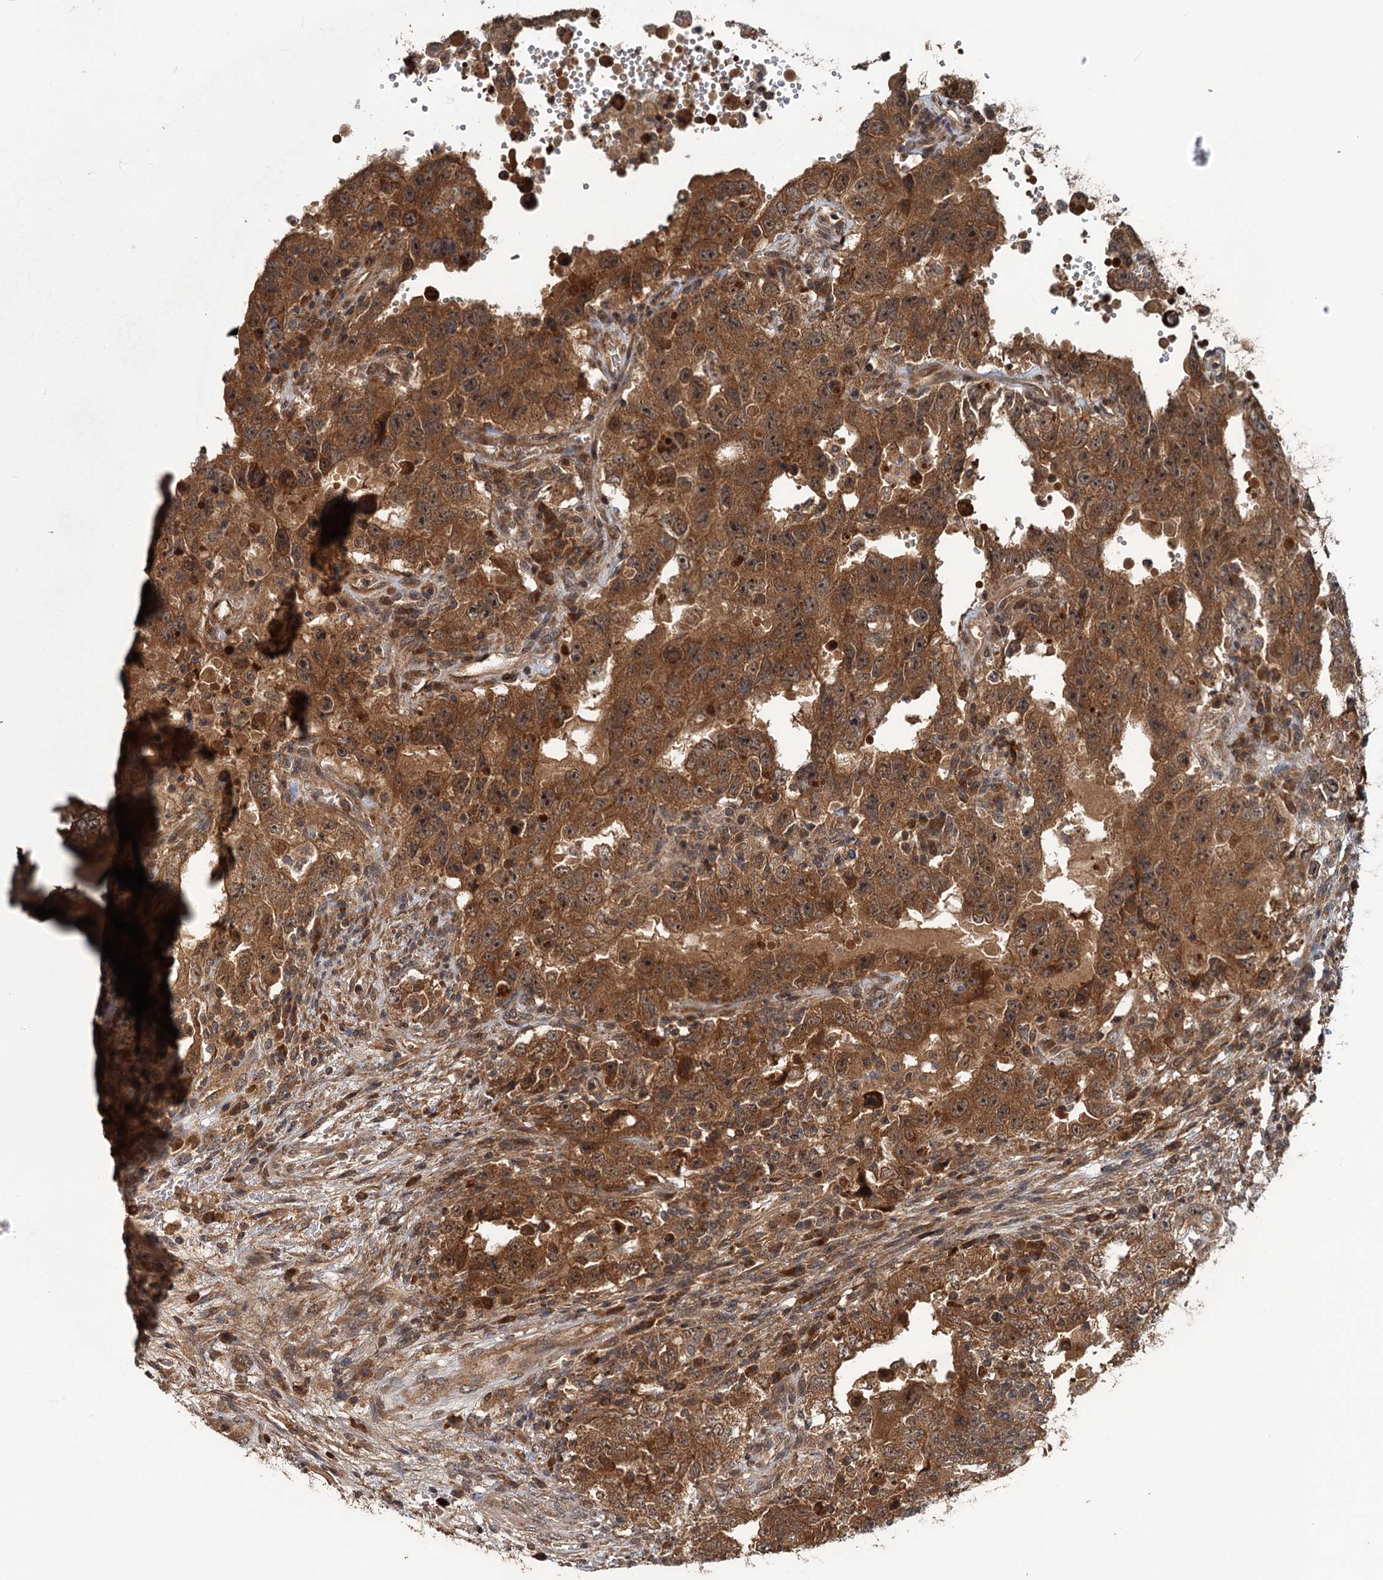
{"staining": {"intensity": "strong", "quantity": ">75%", "location": "cytoplasmic/membranous"}, "tissue": "testis cancer", "cell_type": "Tumor cells", "image_type": "cancer", "snomed": [{"axis": "morphology", "description": "Carcinoma, Embryonal, NOS"}, {"axis": "topography", "description": "Testis"}], "caption": "A photomicrograph showing strong cytoplasmic/membranous positivity in about >75% of tumor cells in embryonal carcinoma (testis), as visualized by brown immunohistochemical staining.", "gene": "KANSL2", "patient": {"sex": "male", "age": 26}}